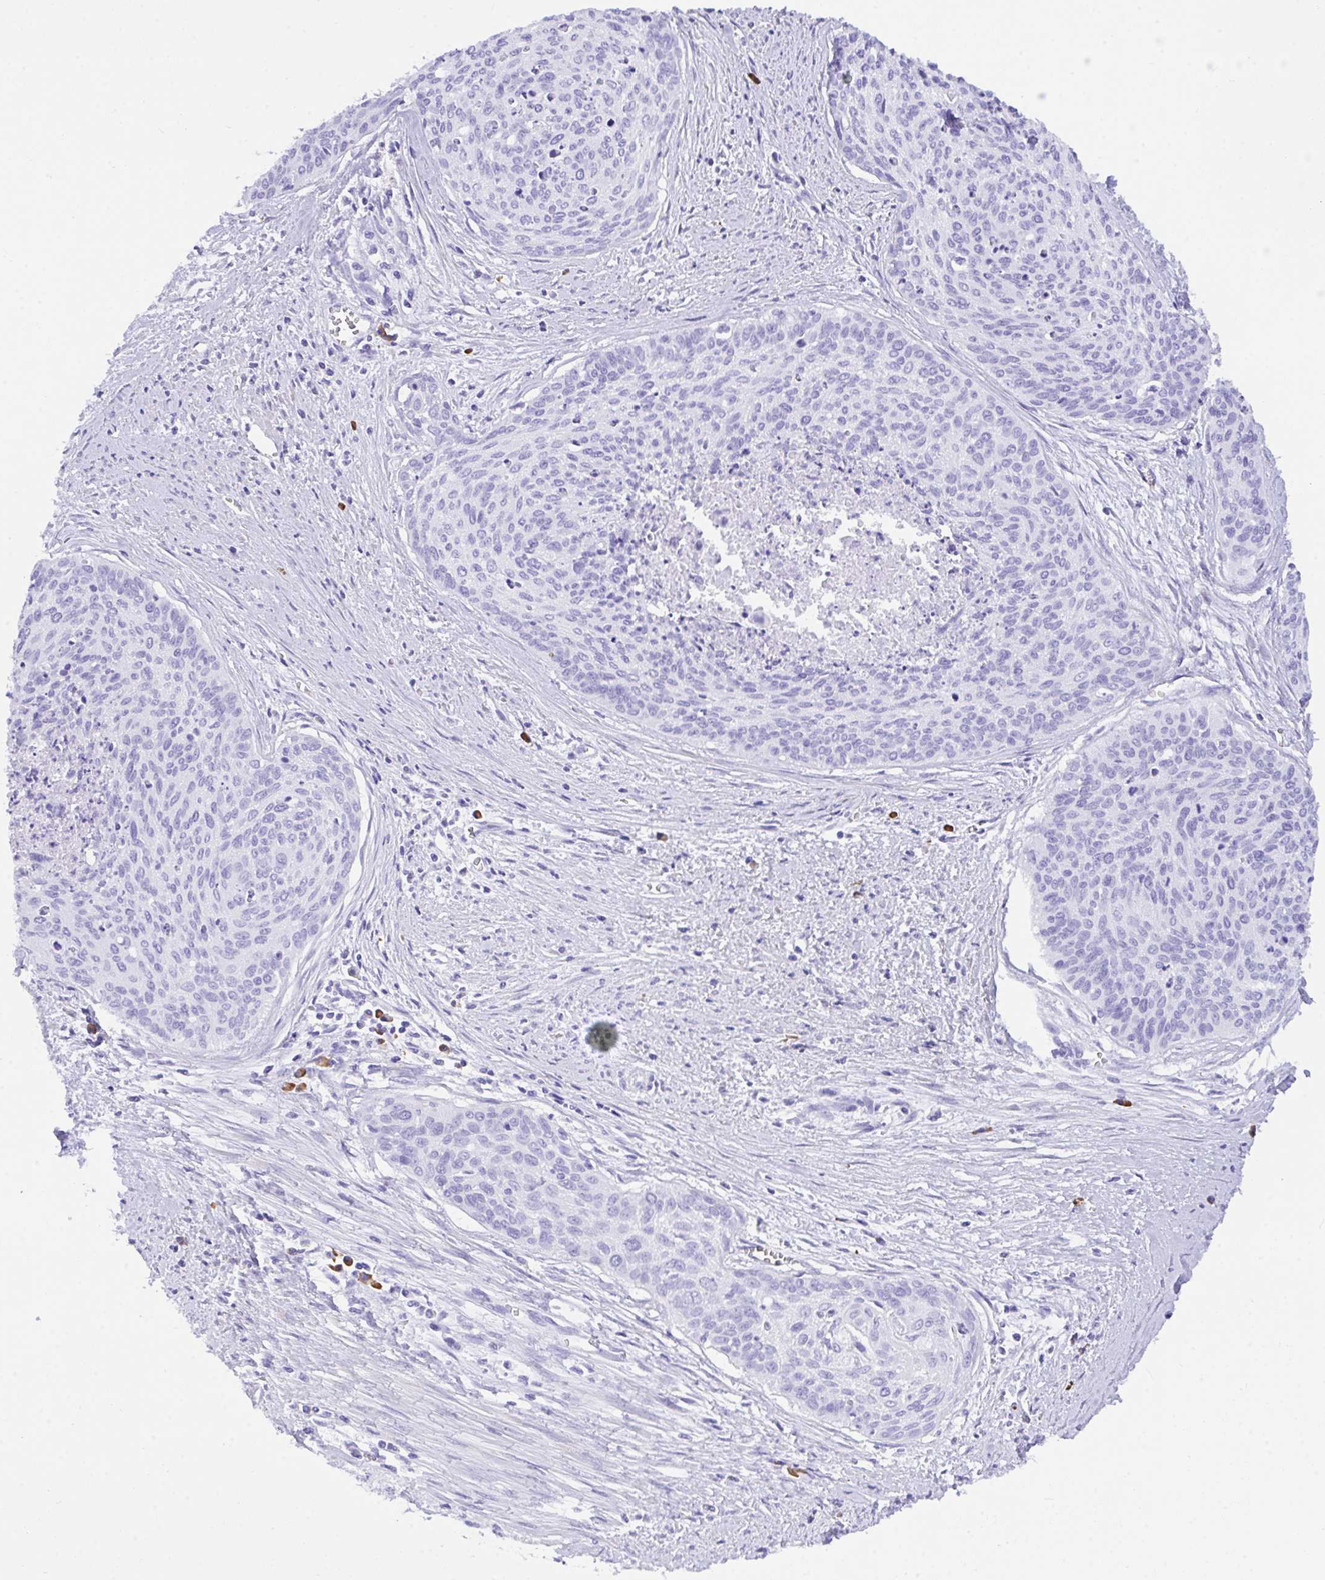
{"staining": {"intensity": "negative", "quantity": "none", "location": "none"}, "tissue": "cervical cancer", "cell_type": "Tumor cells", "image_type": "cancer", "snomed": [{"axis": "morphology", "description": "Squamous cell carcinoma, NOS"}, {"axis": "topography", "description": "Cervix"}], "caption": "Protein analysis of squamous cell carcinoma (cervical) shows no significant positivity in tumor cells.", "gene": "BEST4", "patient": {"sex": "female", "age": 55}}